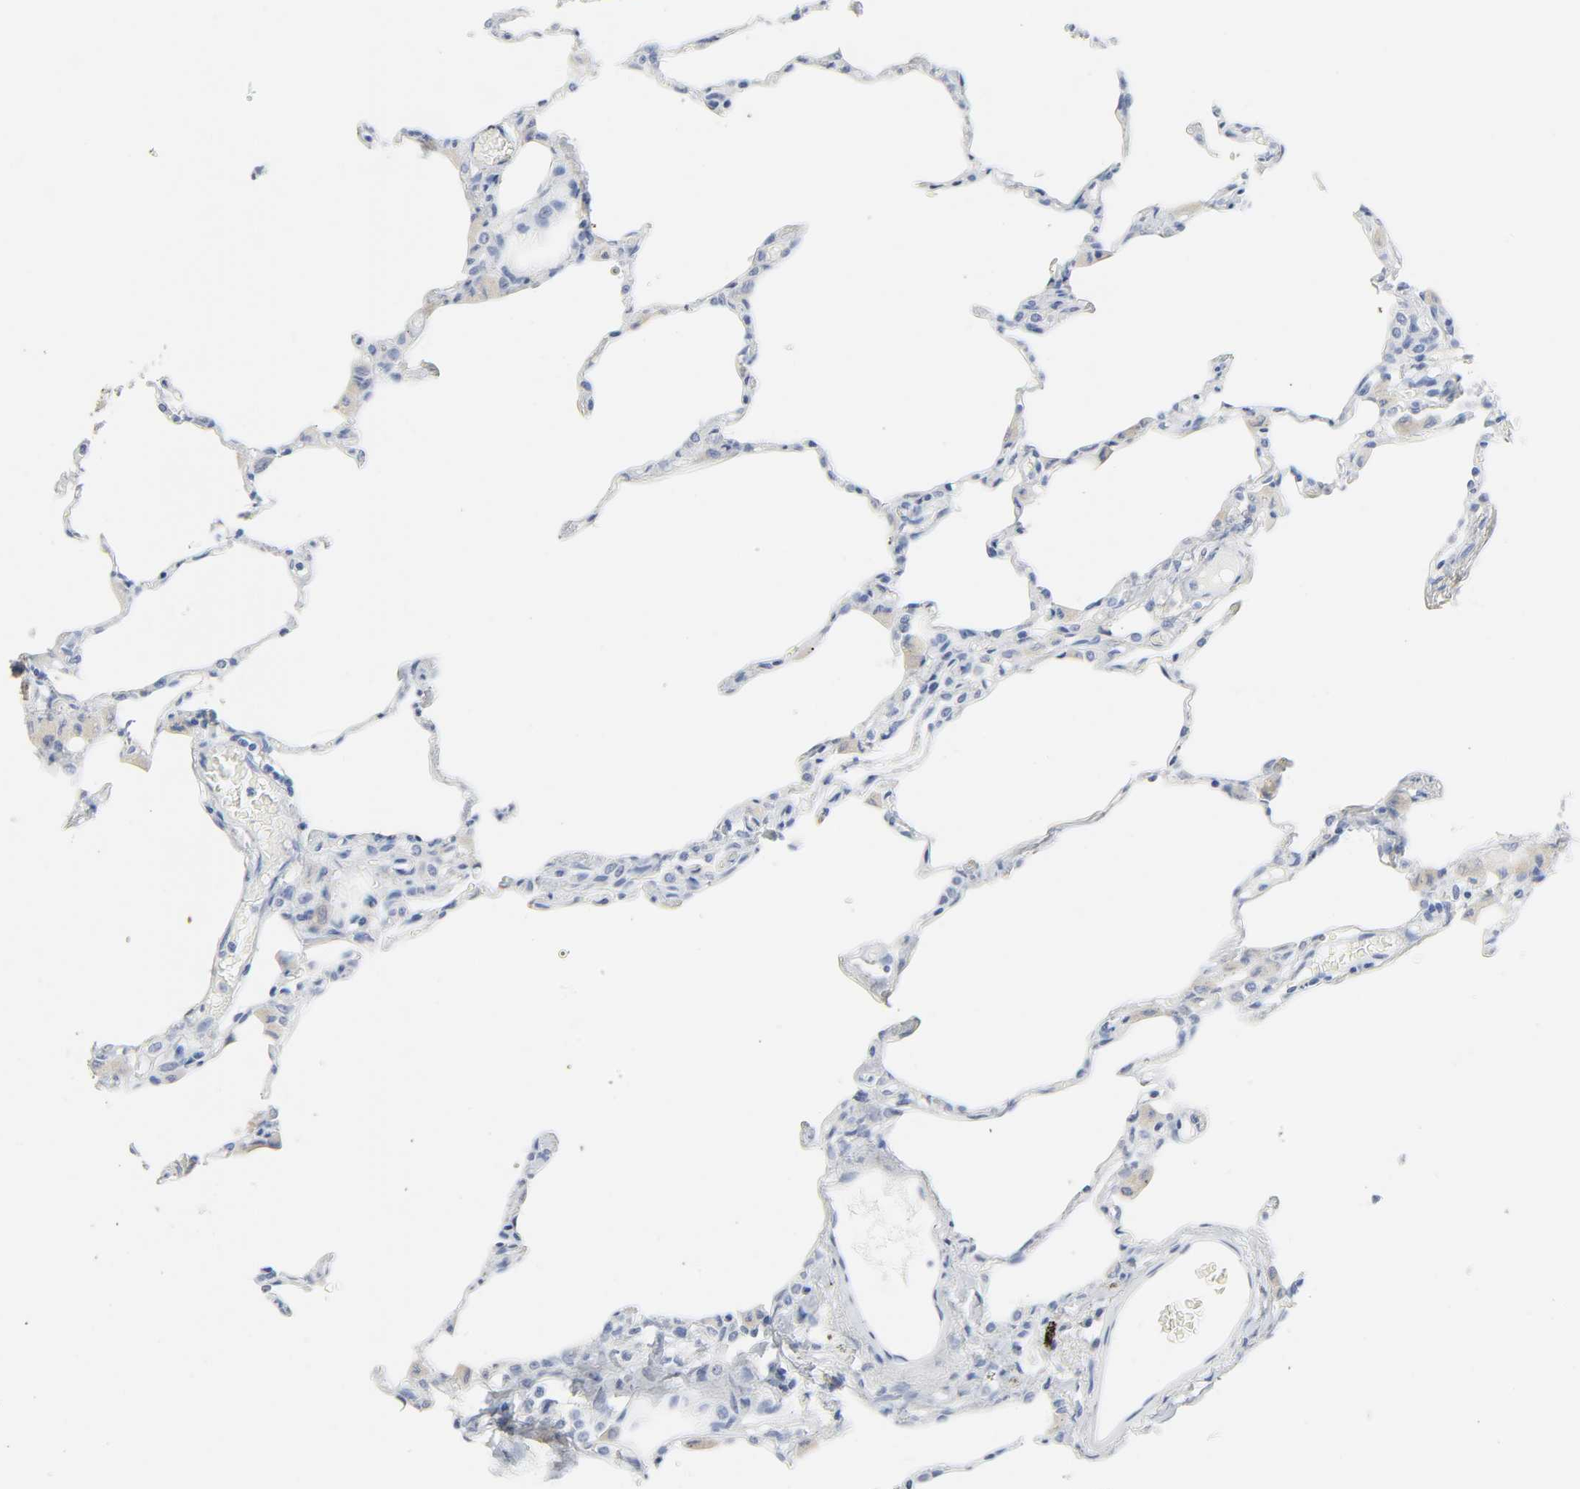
{"staining": {"intensity": "negative", "quantity": "none", "location": "none"}, "tissue": "lung", "cell_type": "Alveolar cells", "image_type": "normal", "snomed": [{"axis": "morphology", "description": "Normal tissue, NOS"}, {"axis": "topography", "description": "Lung"}], "caption": "Alveolar cells show no significant protein expression in unremarkable lung.", "gene": "ACP3", "patient": {"sex": "female", "age": 49}}